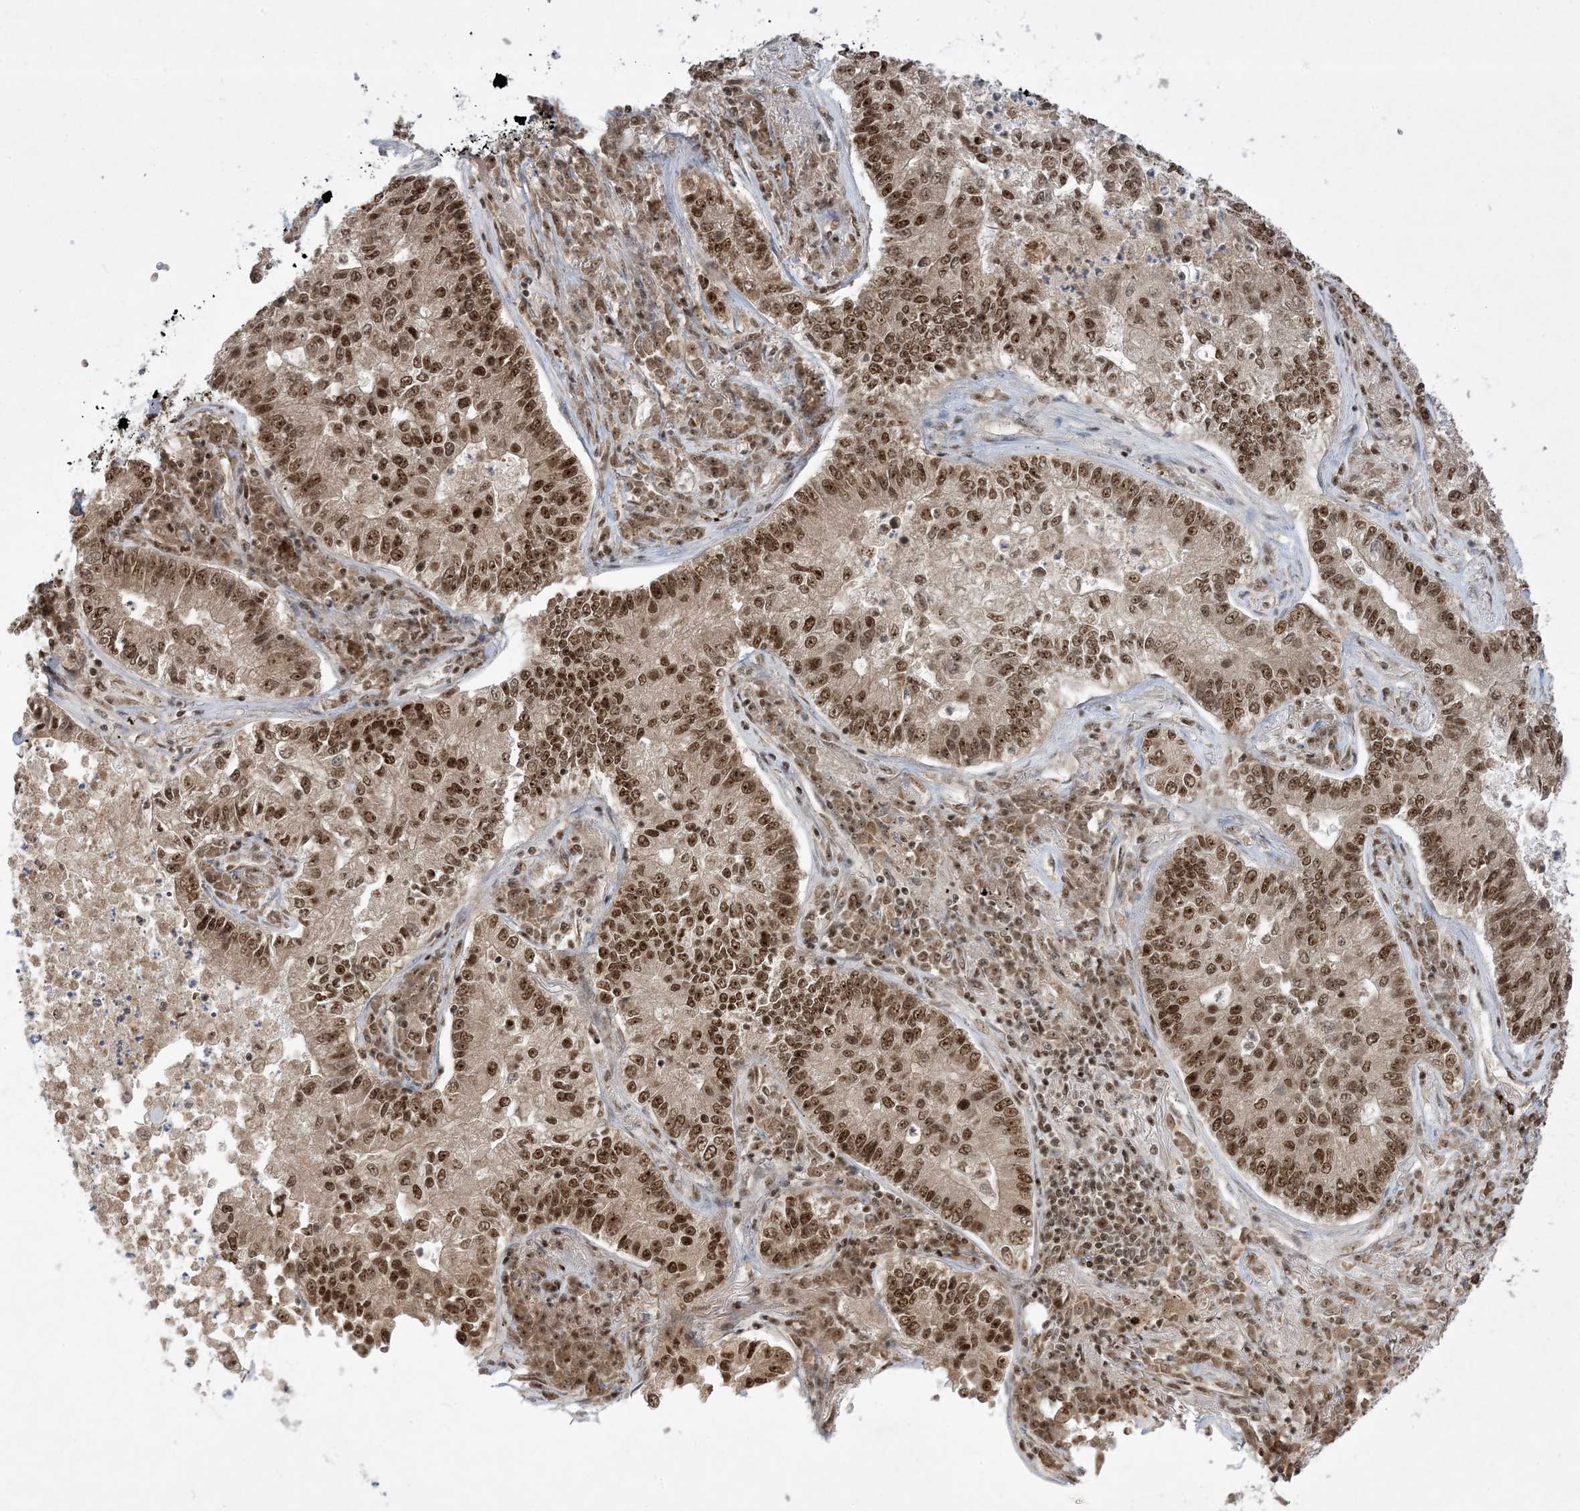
{"staining": {"intensity": "strong", "quantity": ">75%", "location": "nuclear"}, "tissue": "lung cancer", "cell_type": "Tumor cells", "image_type": "cancer", "snomed": [{"axis": "morphology", "description": "Adenocarcinoma, NOS"}, {"axis": "topography", "description": "Lung"}], "caption": "Human adenocarcinoma (lung) stained with a protein marker displays strong staining in tumor cells.", "gene": "PPIL2", "patient": {"sex": "male", "age": 49}}